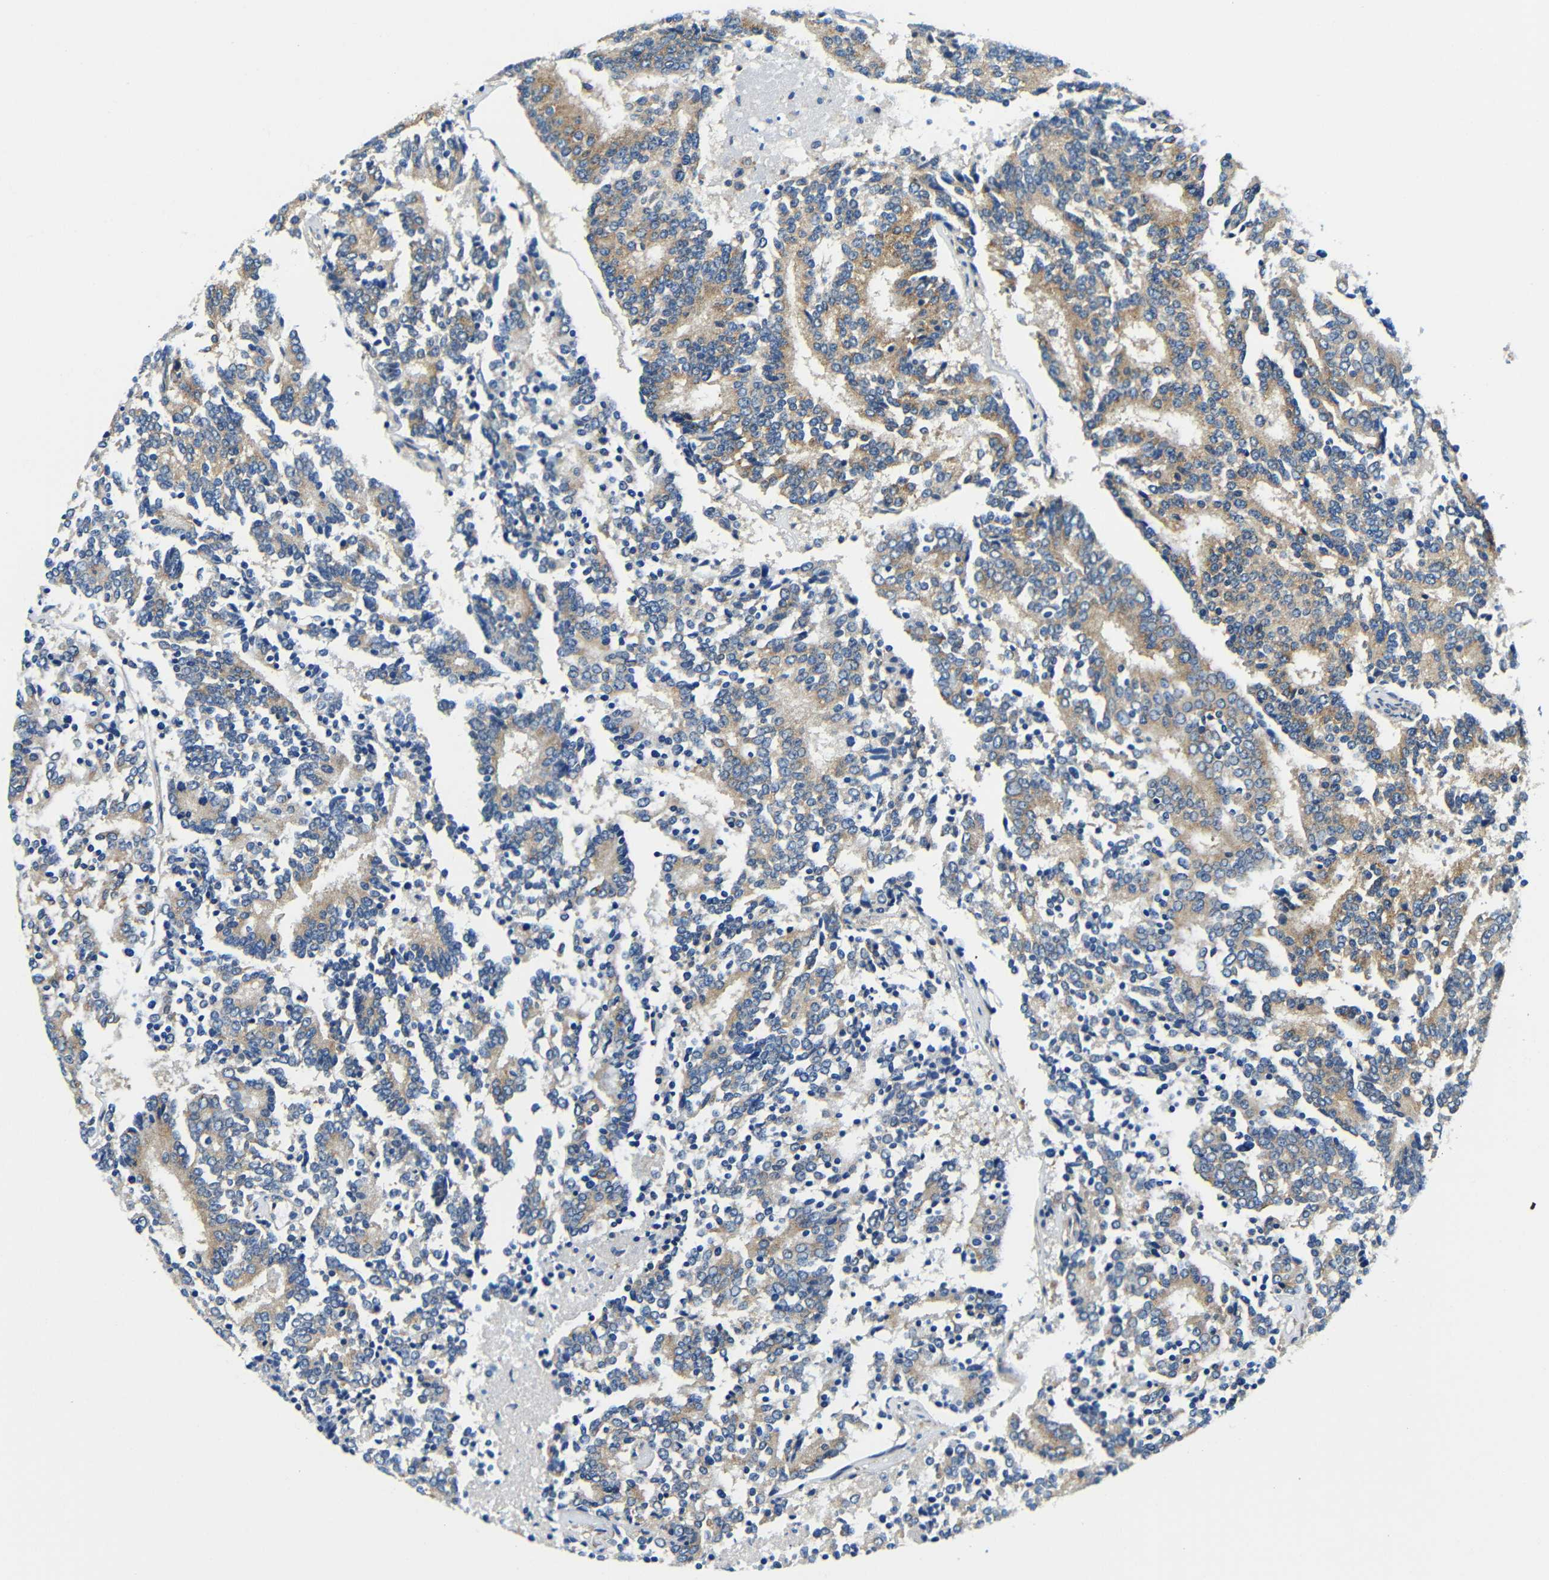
{"staining": {"intensity": "moderate", "quantity": ">75%", "location": "cytoplasmic/membranous"}, "tissue": "prostate cancer", "cell_type": "Tumor cells", "image_type": "cancer", "snomed": [{"axis": "morphology", "description": "Normal tissue, NOS"}, {"axis": "morphology", "description": "Adenocarcinoma, High grade"}, {"axis": "topography", "description": "Prostate"}, {"axis": "topography", "description": "Seminal veicle"}], "caption": "This photomicrograph displays adenocarcinoma (high-grade) (prostate) stained with immunohistochemistry (IHC) to label a protein in brown. The cytoplasmic/membranous of tumor cells show moderate positivity for the protein. Nuclei are counter-stained blue.", "gene": "USO1", "patient": {"sex": "male", "age": 55}}